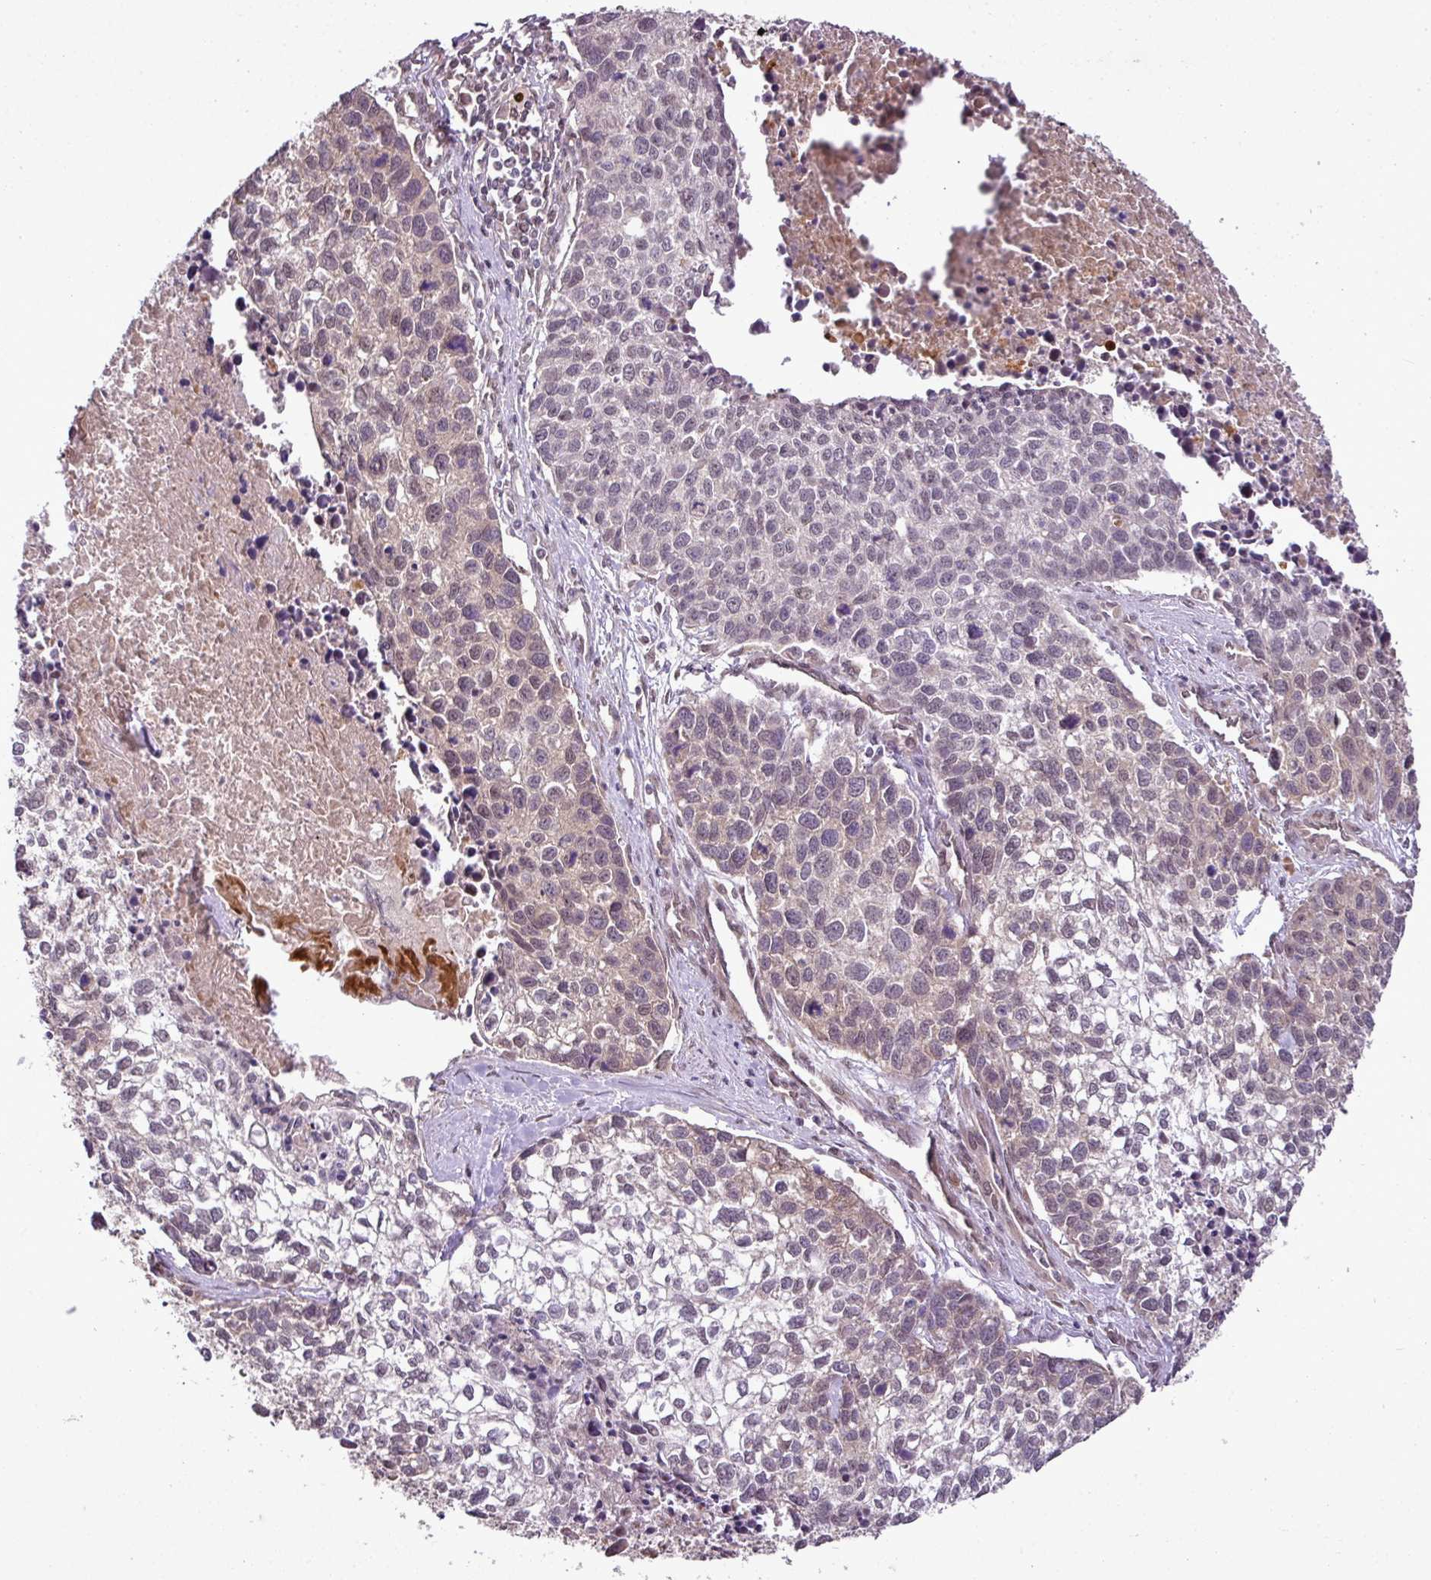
{"staining": {"intensity": "weak", "quantity": "<25%", "location": "cytoplasmic/membranous"}, "tissue": "lung cancer", "cell_type": "Tumor cells", "image_type": "cancer", "snomed": [{"axis": "morphology", "description": "Squamous cell carcinoma, NOS"}, {"axis": "topography", "description": "Lung"}], "caption": "The image reveals no staining of tumor cells in squamous cell carcinoma (lung). (DAB (3,3'-diaminobenzidine) immunohistochemistry, high magnification).", "gene": "DNAAF4", "patient": {"sex": "male", "age": 74}}